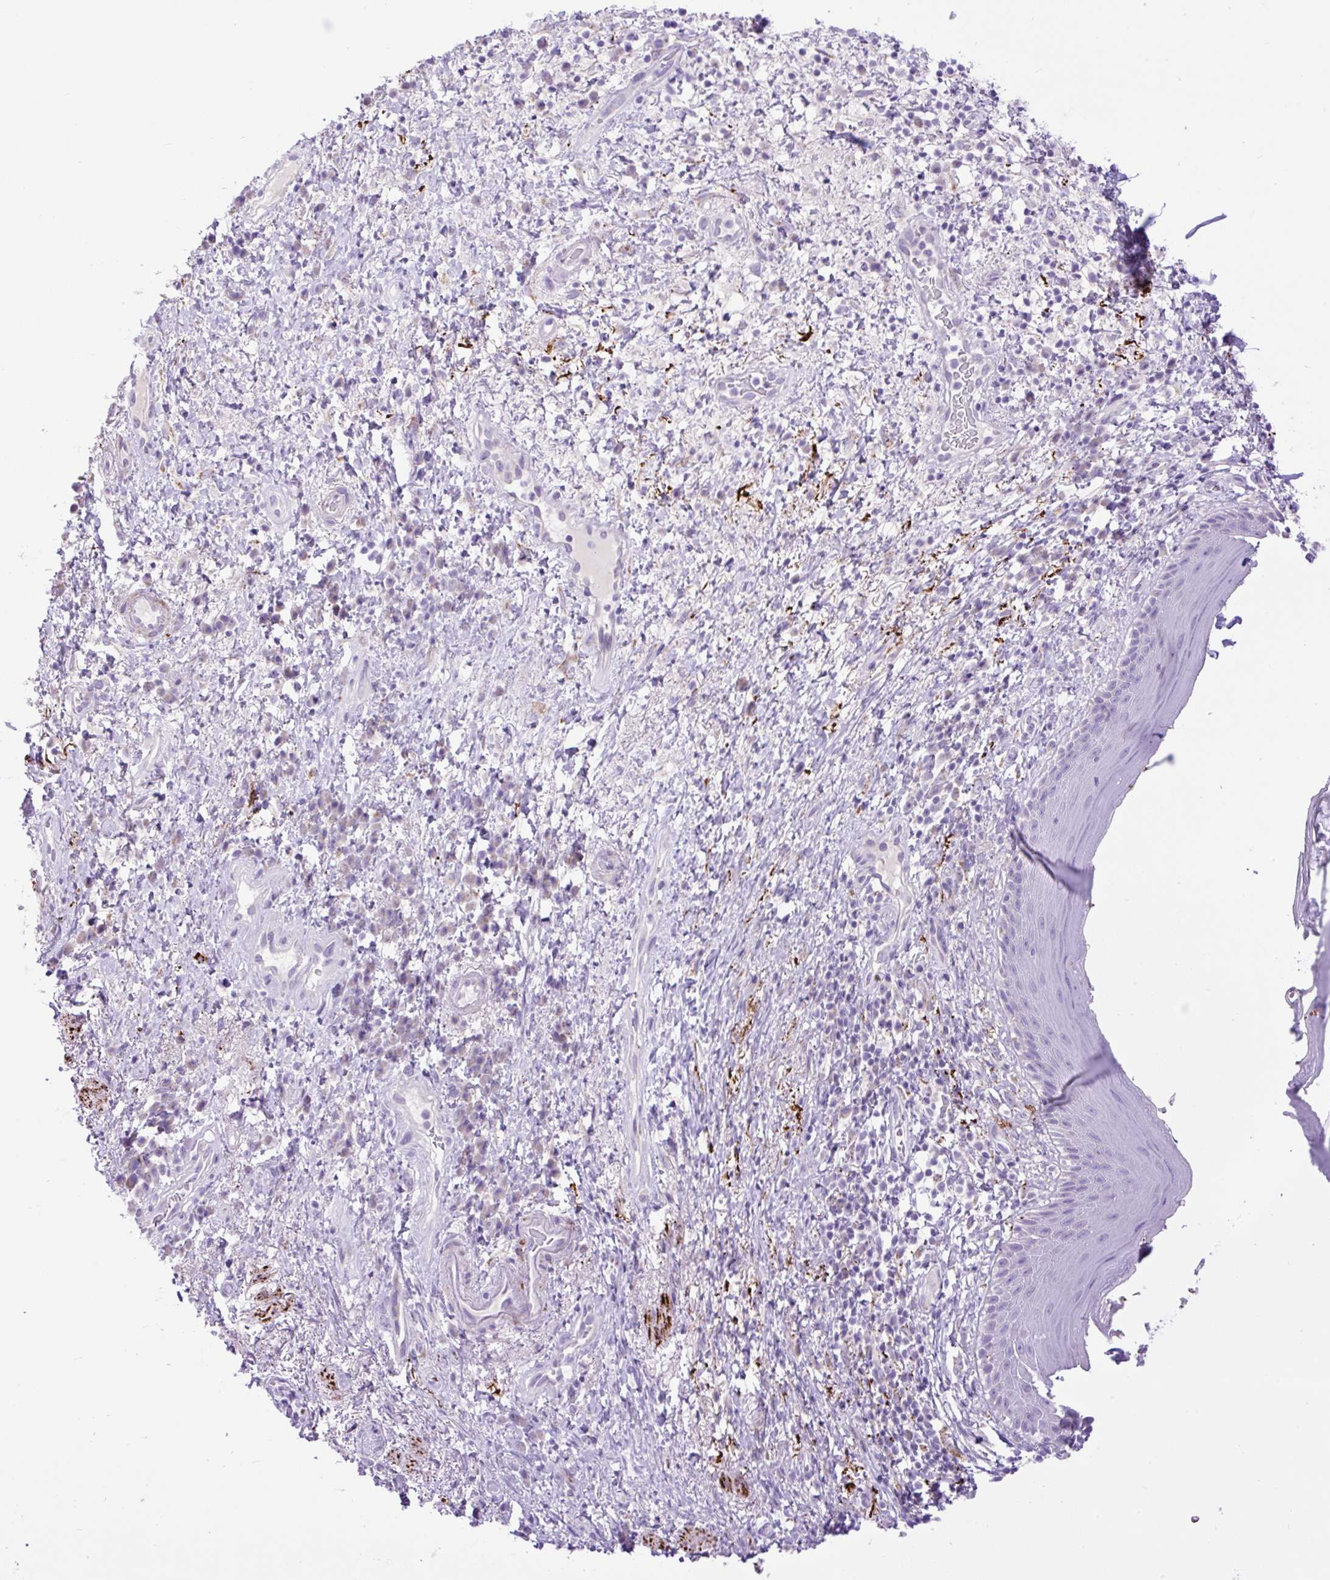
{"staining": {"intensity": "negative", "quantity": "none", "location": "none"}, "tissue": "skin", "cell_type": "Epidermal cells", "image_type": "normal", "snomed": [{"axis": "morphology", "description": "Normal tissue, NOS"}, {"axis": "topography", "description": "Anal"}], "caption": "Immunohistochemistry photomicrograph of unremarkable skin: human skin stained with DAB (3,3'-diaminobenzidine) demonstrates no significant protein staining in epidermal cells. Brightfield microscopy of immunohistochemistry (IHC) stained with DAB (brown) and hematoxylin (blue), captured at high magnification.", "gene": "ZNF256", "patient": {"sex": "male", "age": 78}}